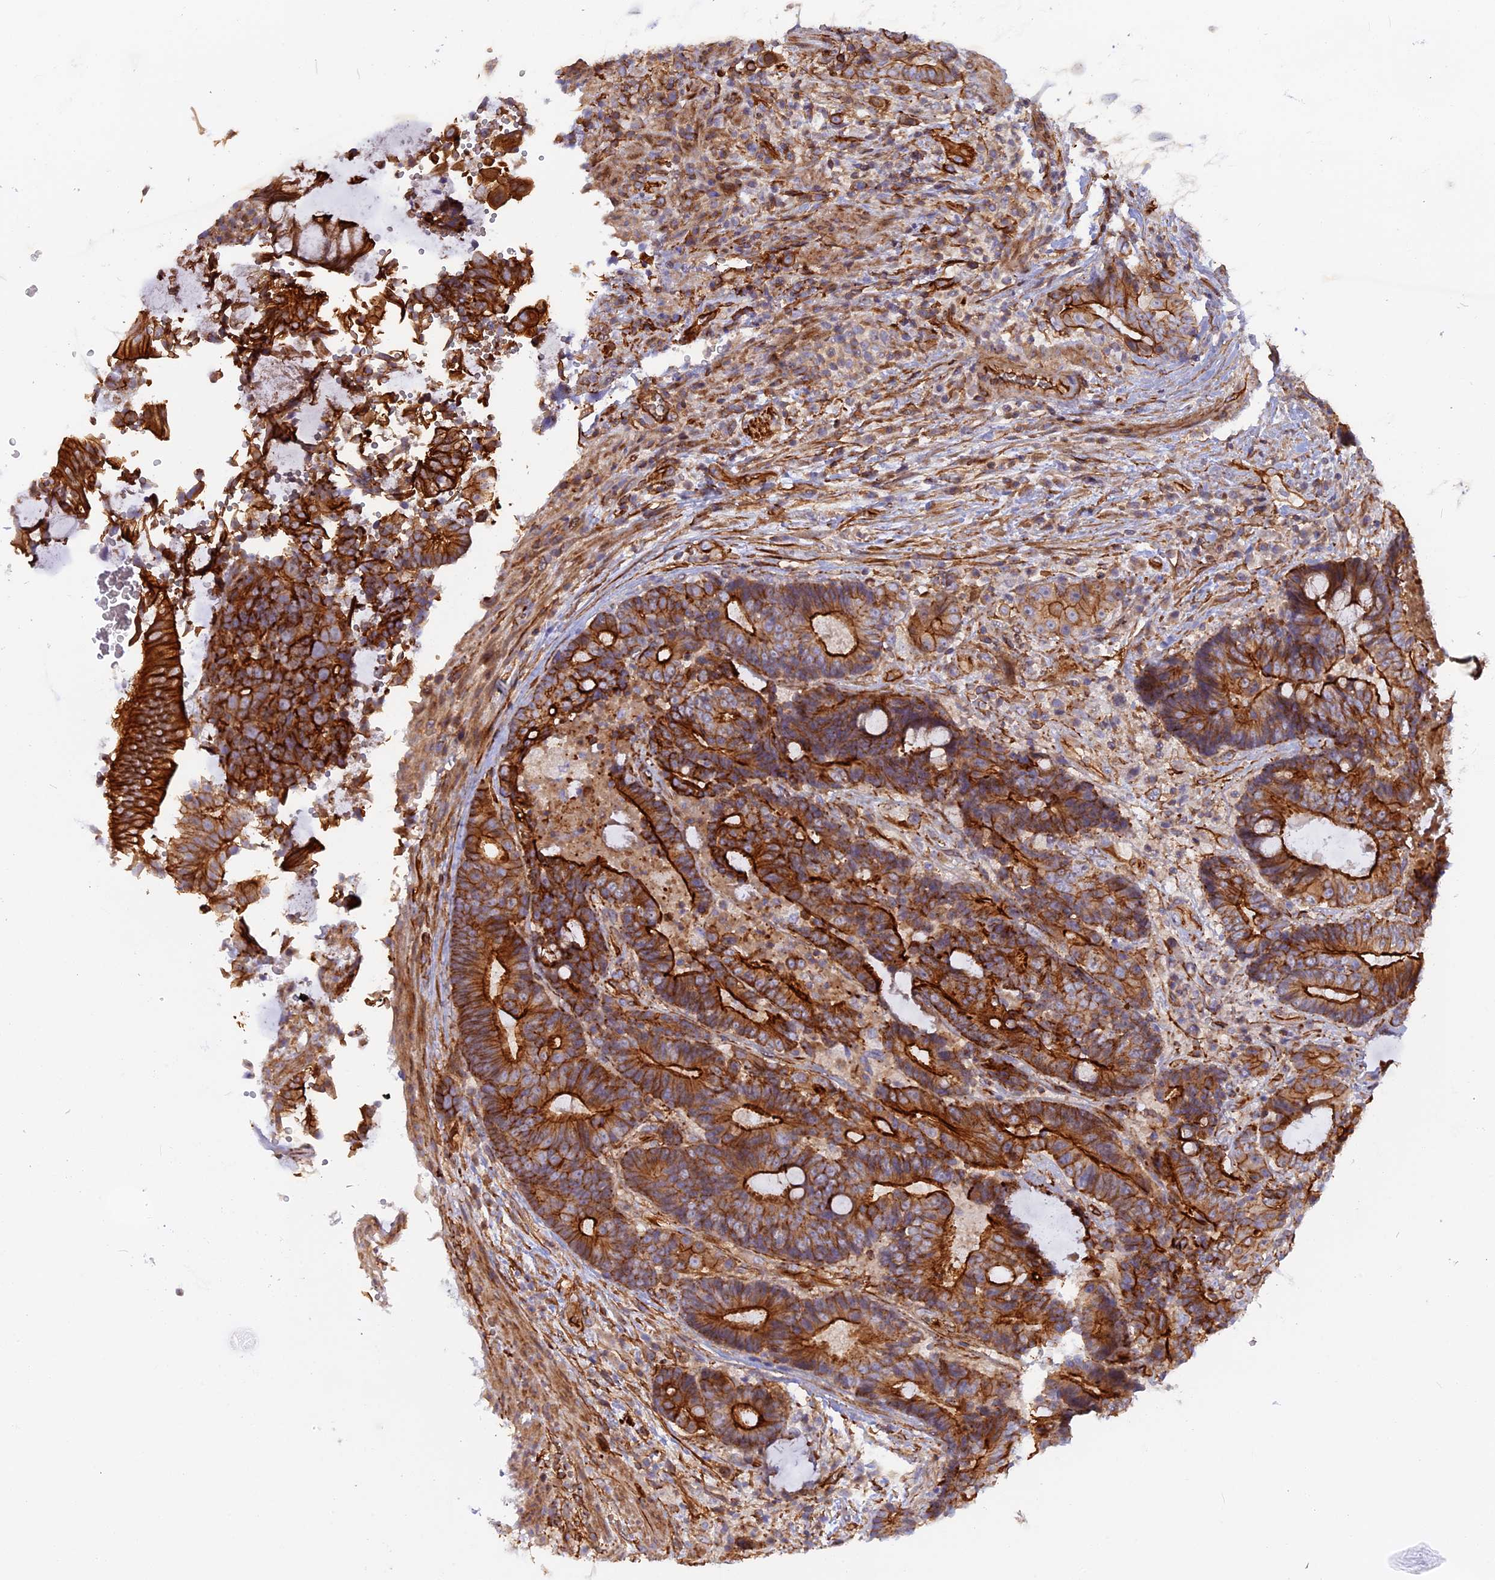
{"staining": {"intensity": "strong", "quantity": ">75%", "location": "cytoplasmic/membranous"}, "tissue": "colorectal cancer", "cell_type": "Tumor cells", "image_type": "cancer", "snomed": [{"axis": "morphology", "description": "Adenocarcinoma, NOS"}, {"axis": "topography", "description": "Colon"}], "caption": "DAB (3,3'-diaminobenzidine) immunohistochemical staining of adenocarcinoma (colorectal) exhibits strong cytoplasmic/membranous protein positivity in about >75% of tumor cells. The protein of interest is shown in brown color, while the nuclei are stained blue.", "gene": "CNBD2", "patient": {"sex": "male", "age": 51}}